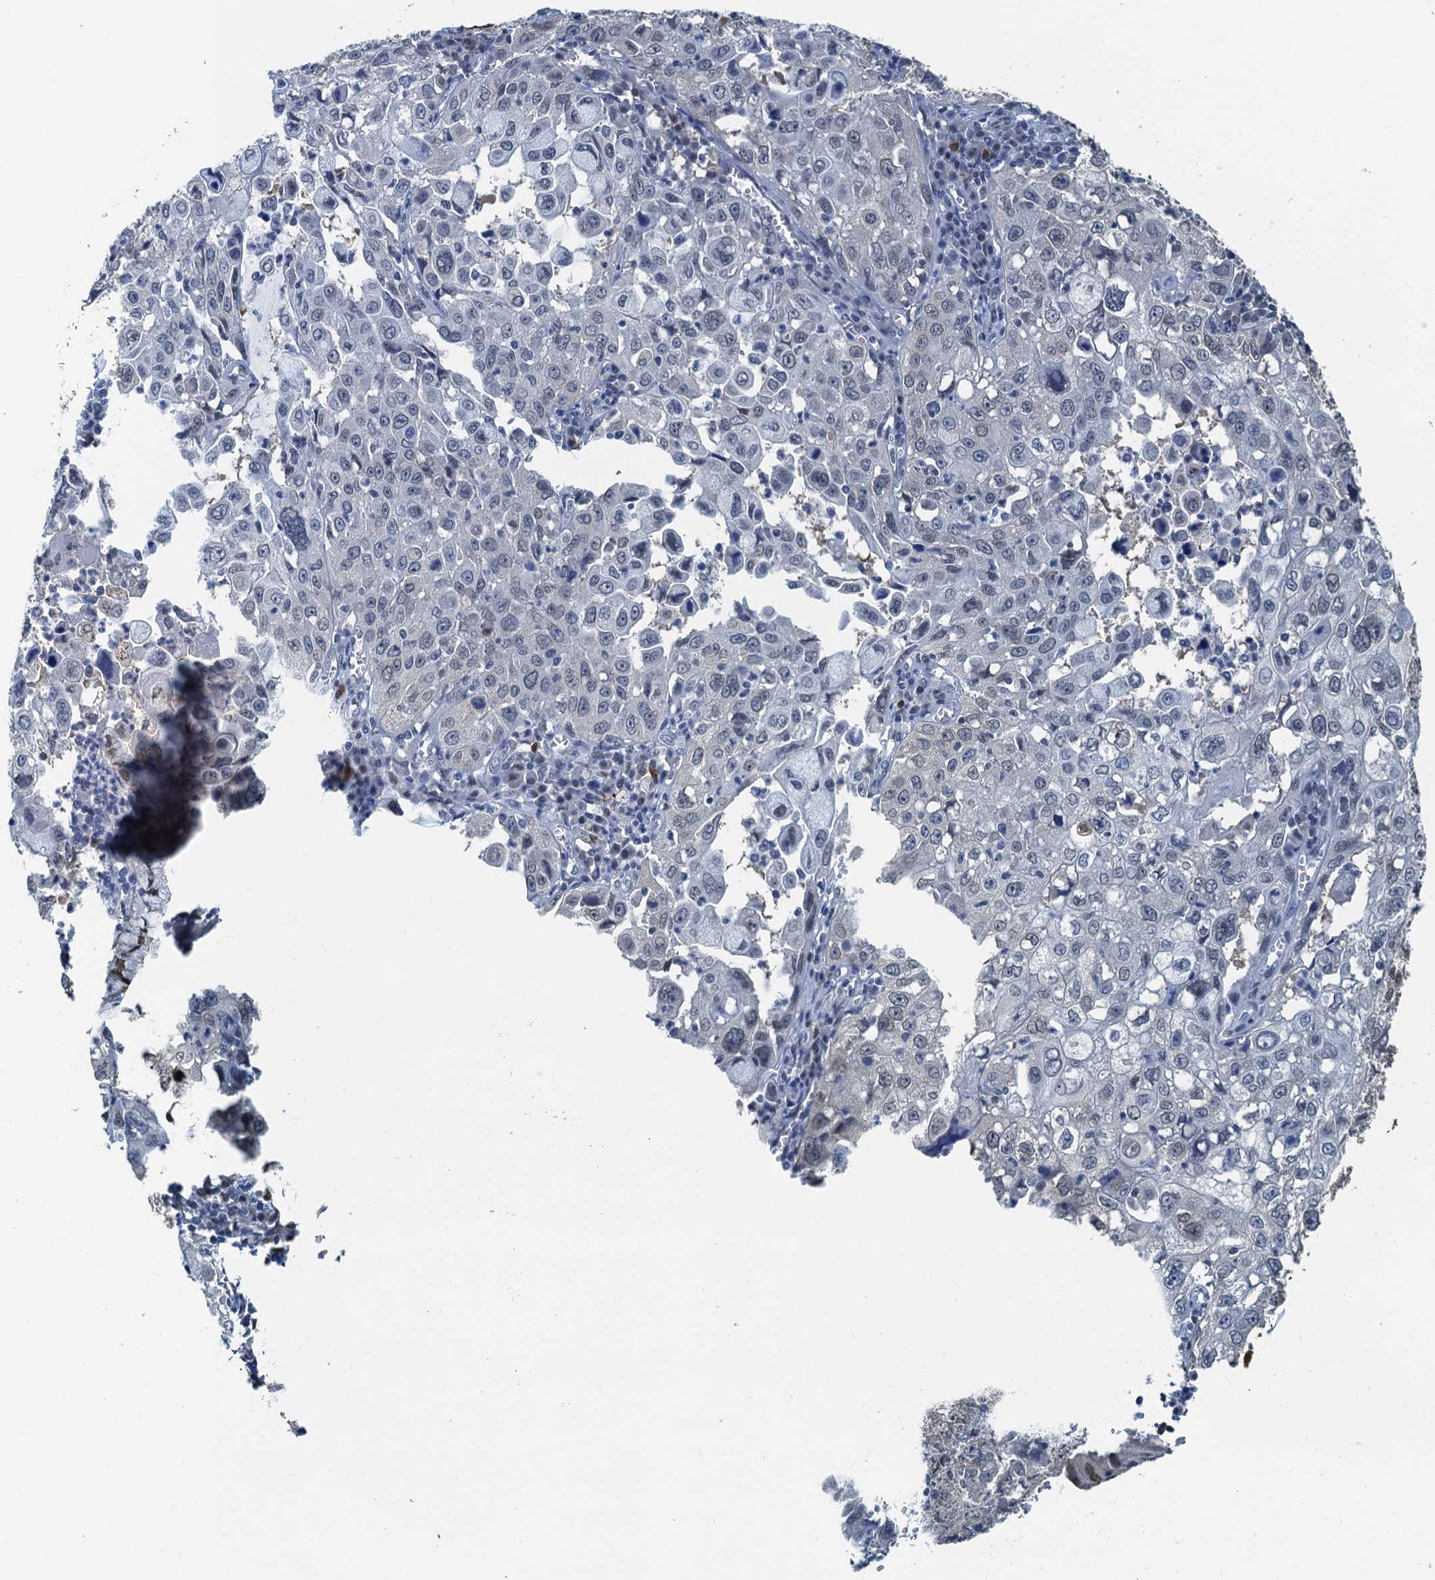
{"staining": {"intensity": "negative", "quantity": "none", "location": "none"}, "tissue": "cervical cancer", "cell_type": "Tumor cells", "image_type": "cancer", "snomed": [{"axis": "morphology", "description": "Squamous cell carcinoma, NOS"}, {"axis": "topography", "description": "Cervix"}], "caption": "Cervical squamous cell carcinoma was stained to show a protein in brown. There is no significant positivity in tumor cells. Brightfield microscopy of immunohistochemistry (IHC) stained with DAB (brown) and hematoxylin (blue), captured at high magnification.", "gene": "AHCY", "patient": {"sex": "female", "age": 42}}